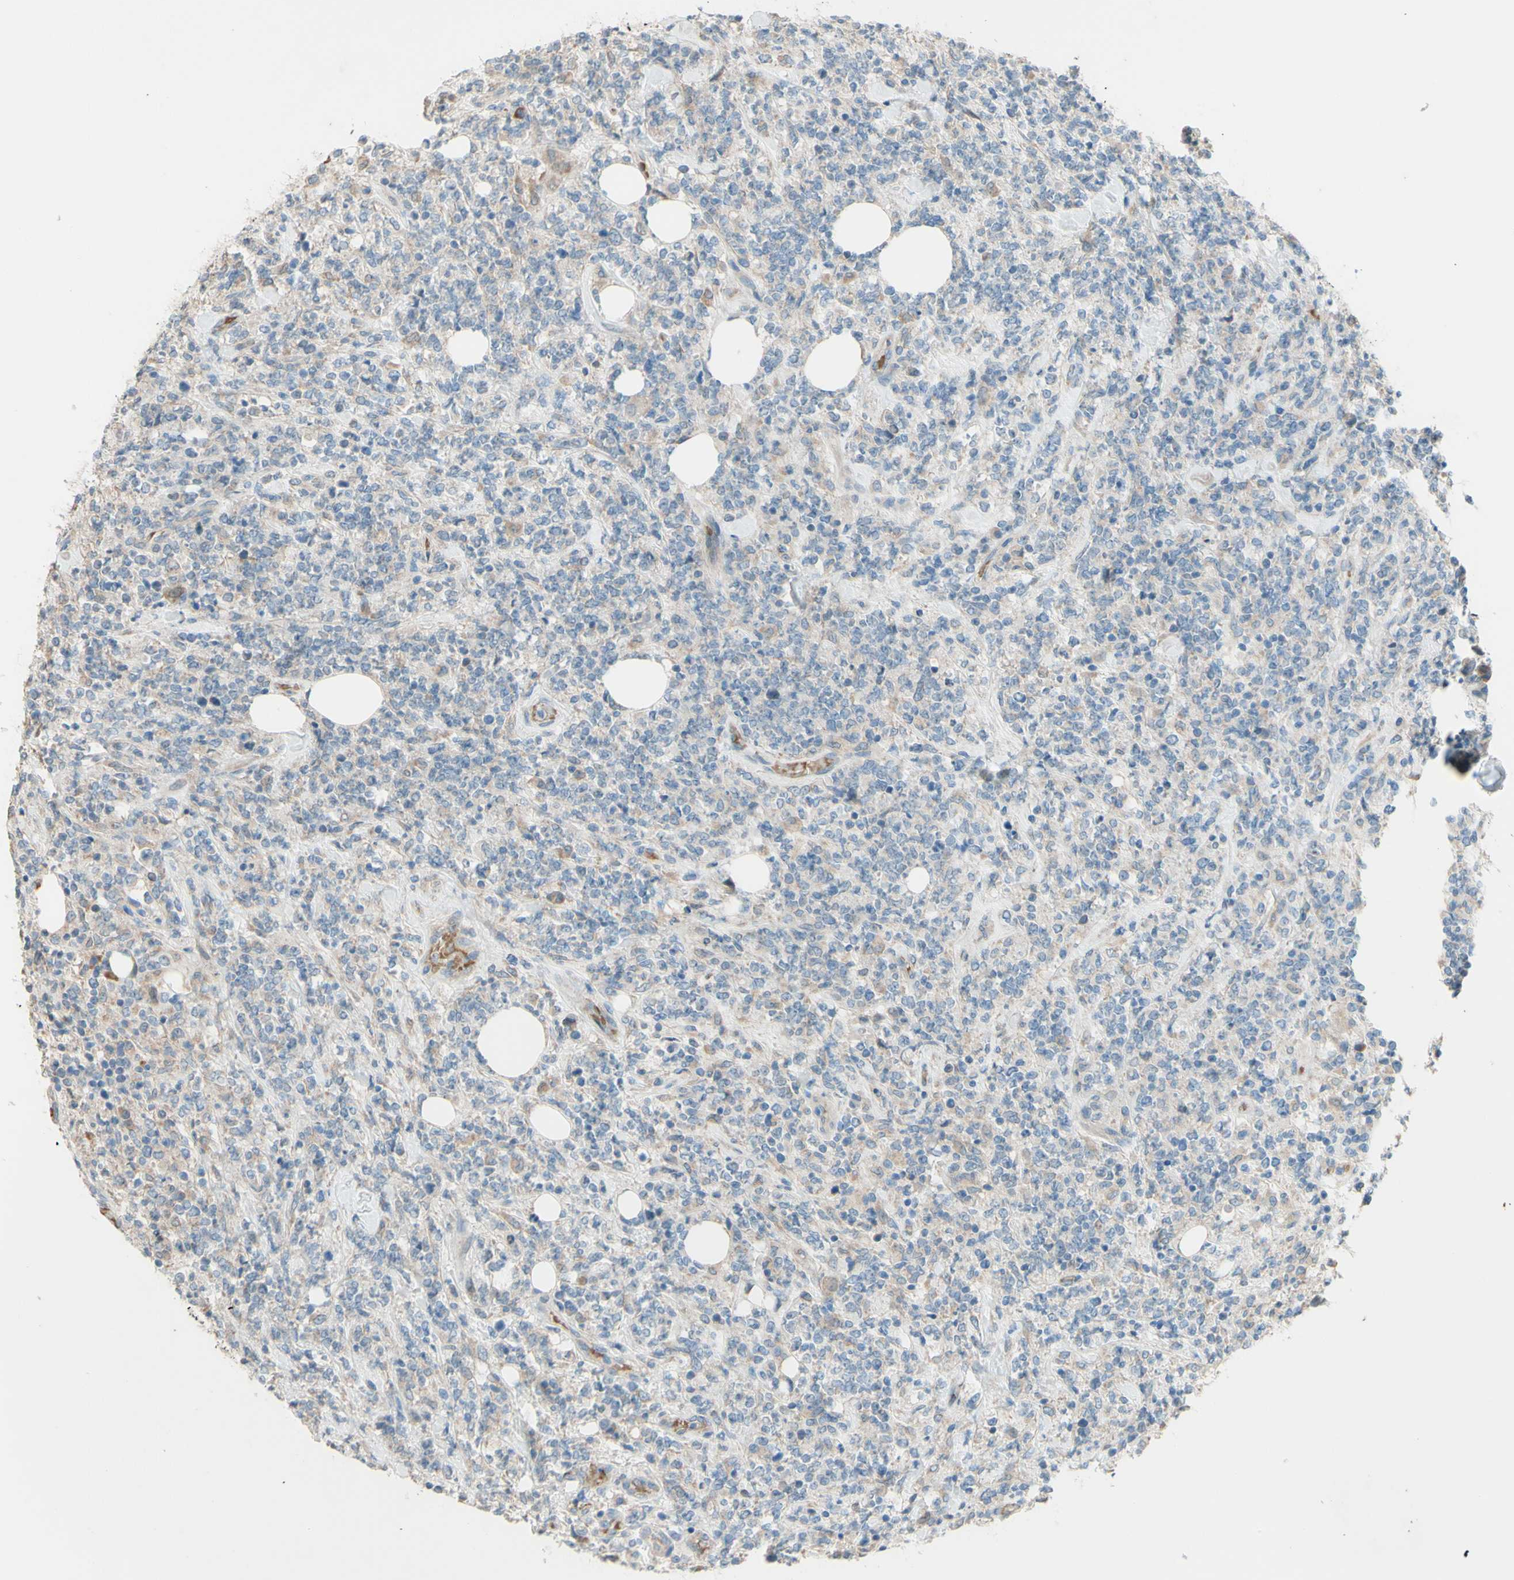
{"staining": {"intensity": "weak", "quantity": "25%-75%", "location": "cytoplasmic/membranous"}, "tissue": "lymphoma", "cell_type": "Tumor cells", "image_type": "cancer", "snomed": [{"axis": "morphology", "description": "Malignant lymphoma, non-Hodgkin's type, High grade"}, {"axis": "topography", "description": "Soft tissue"}], "caption": "Immunohistochemical staining of human high-grade malignant lymphoma, non-Hodgkin's type displays low levels of weak cytoplasmic/membranous protein expression in approximately 25%-75% of tumor cells.", "gene": "IL2", "patient": {"sex": "male", "age": 18}}